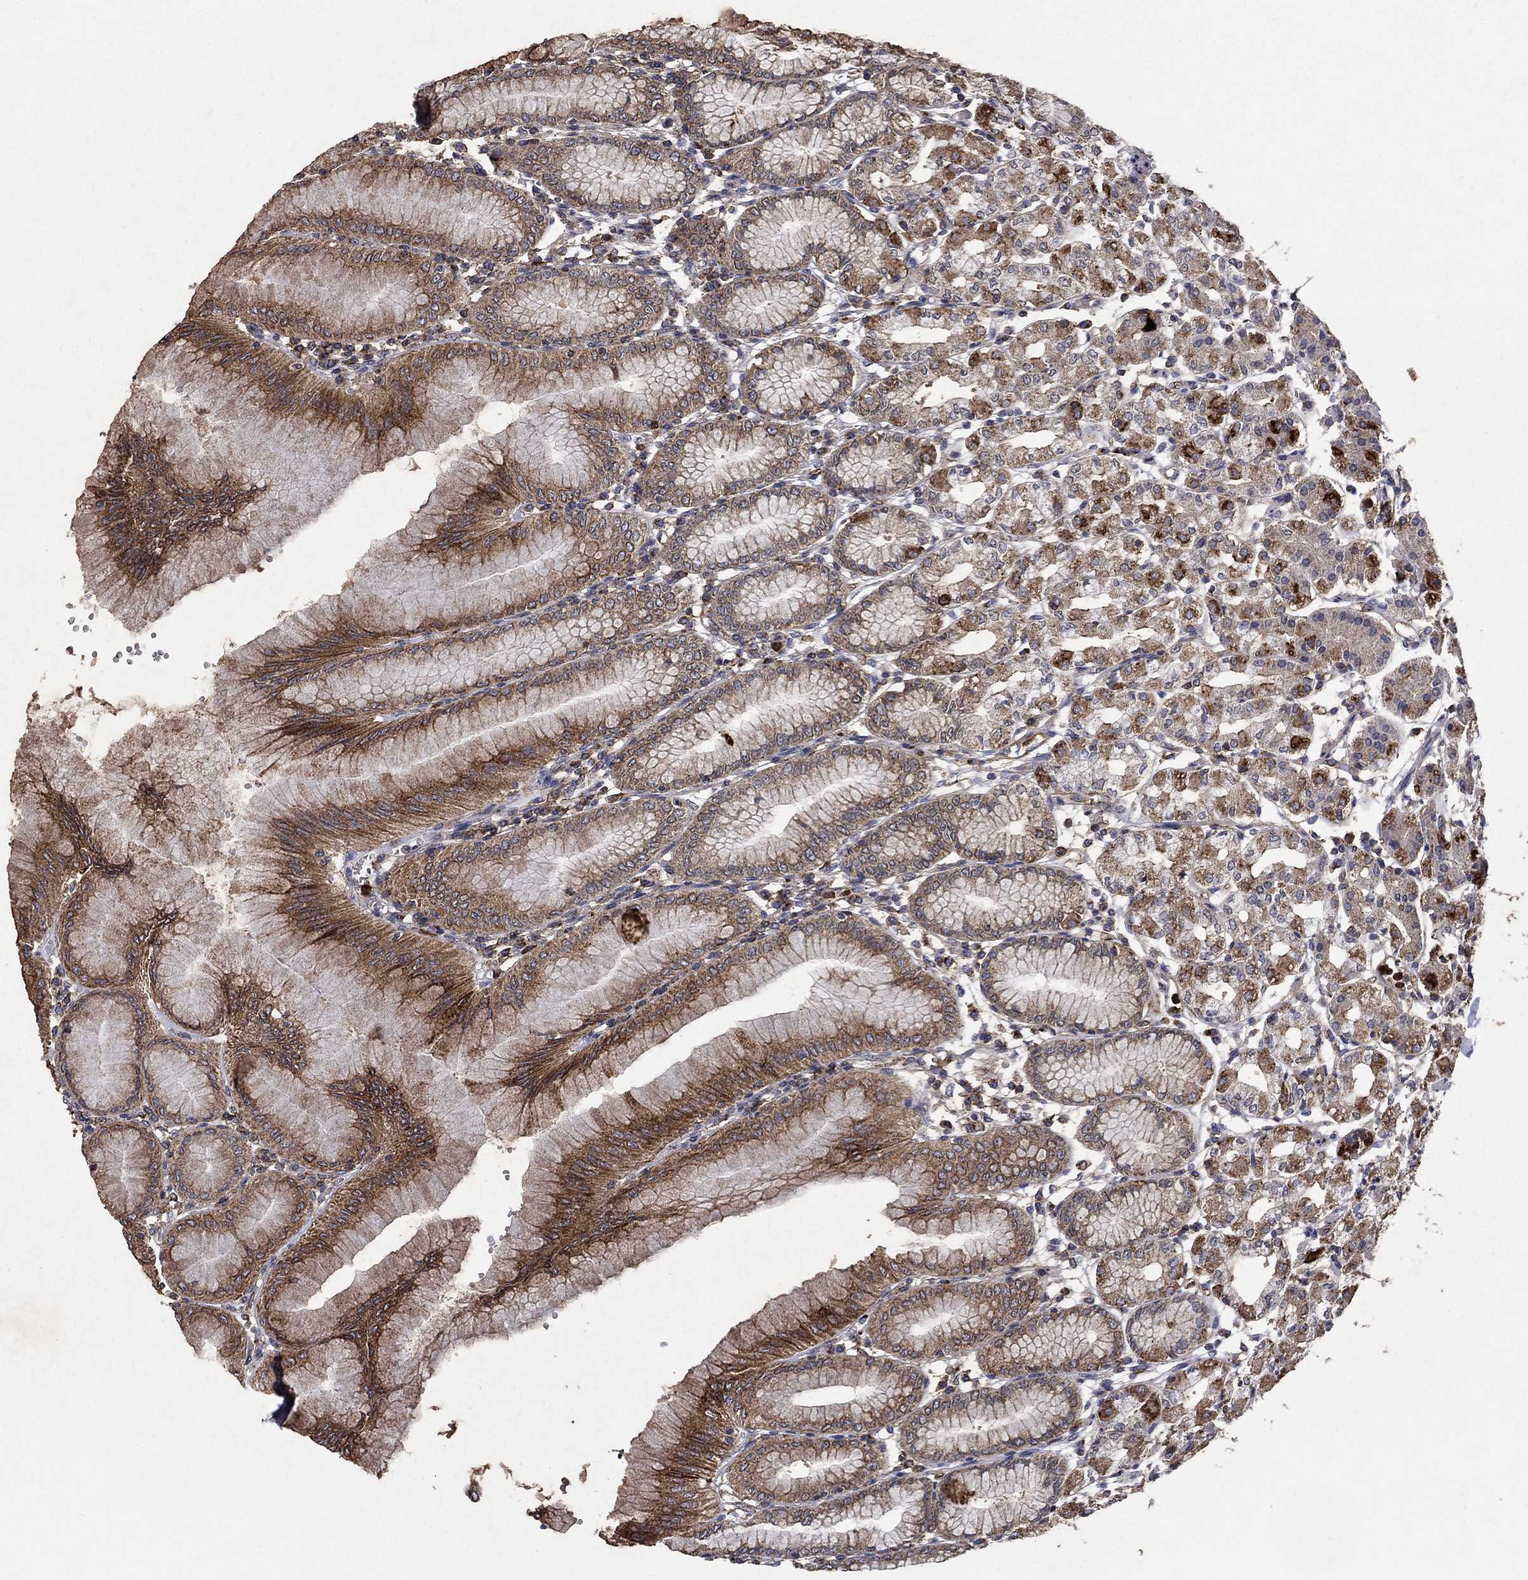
{"staining": {"intensity": "strong", "quantity": "25%-75%", "location": "cytoplasmic/membranous"}, "tissue": "stomach", "cell_type": "Glandular cells", "image_type": "normal", "snomed": [{"axis": "morphology", "description": "Normal tissue, NOS"}, {"axis": "topography", "description": "Skeletal muscle"}, {"axis": "topography", "description": "Stomach"}], "caption": "Stomach was stained to show a protein in brown. There is high levels of strong cytoplasmic/membranous staining in approximately 25%-75% of glandular cells. The staining is performed using DAB brown chromogen to label protein expression. The nuclei are counter-stained blue using hematoxylin.", "gene": "CD24", "patient": {"sex": "female", "age": 57}}